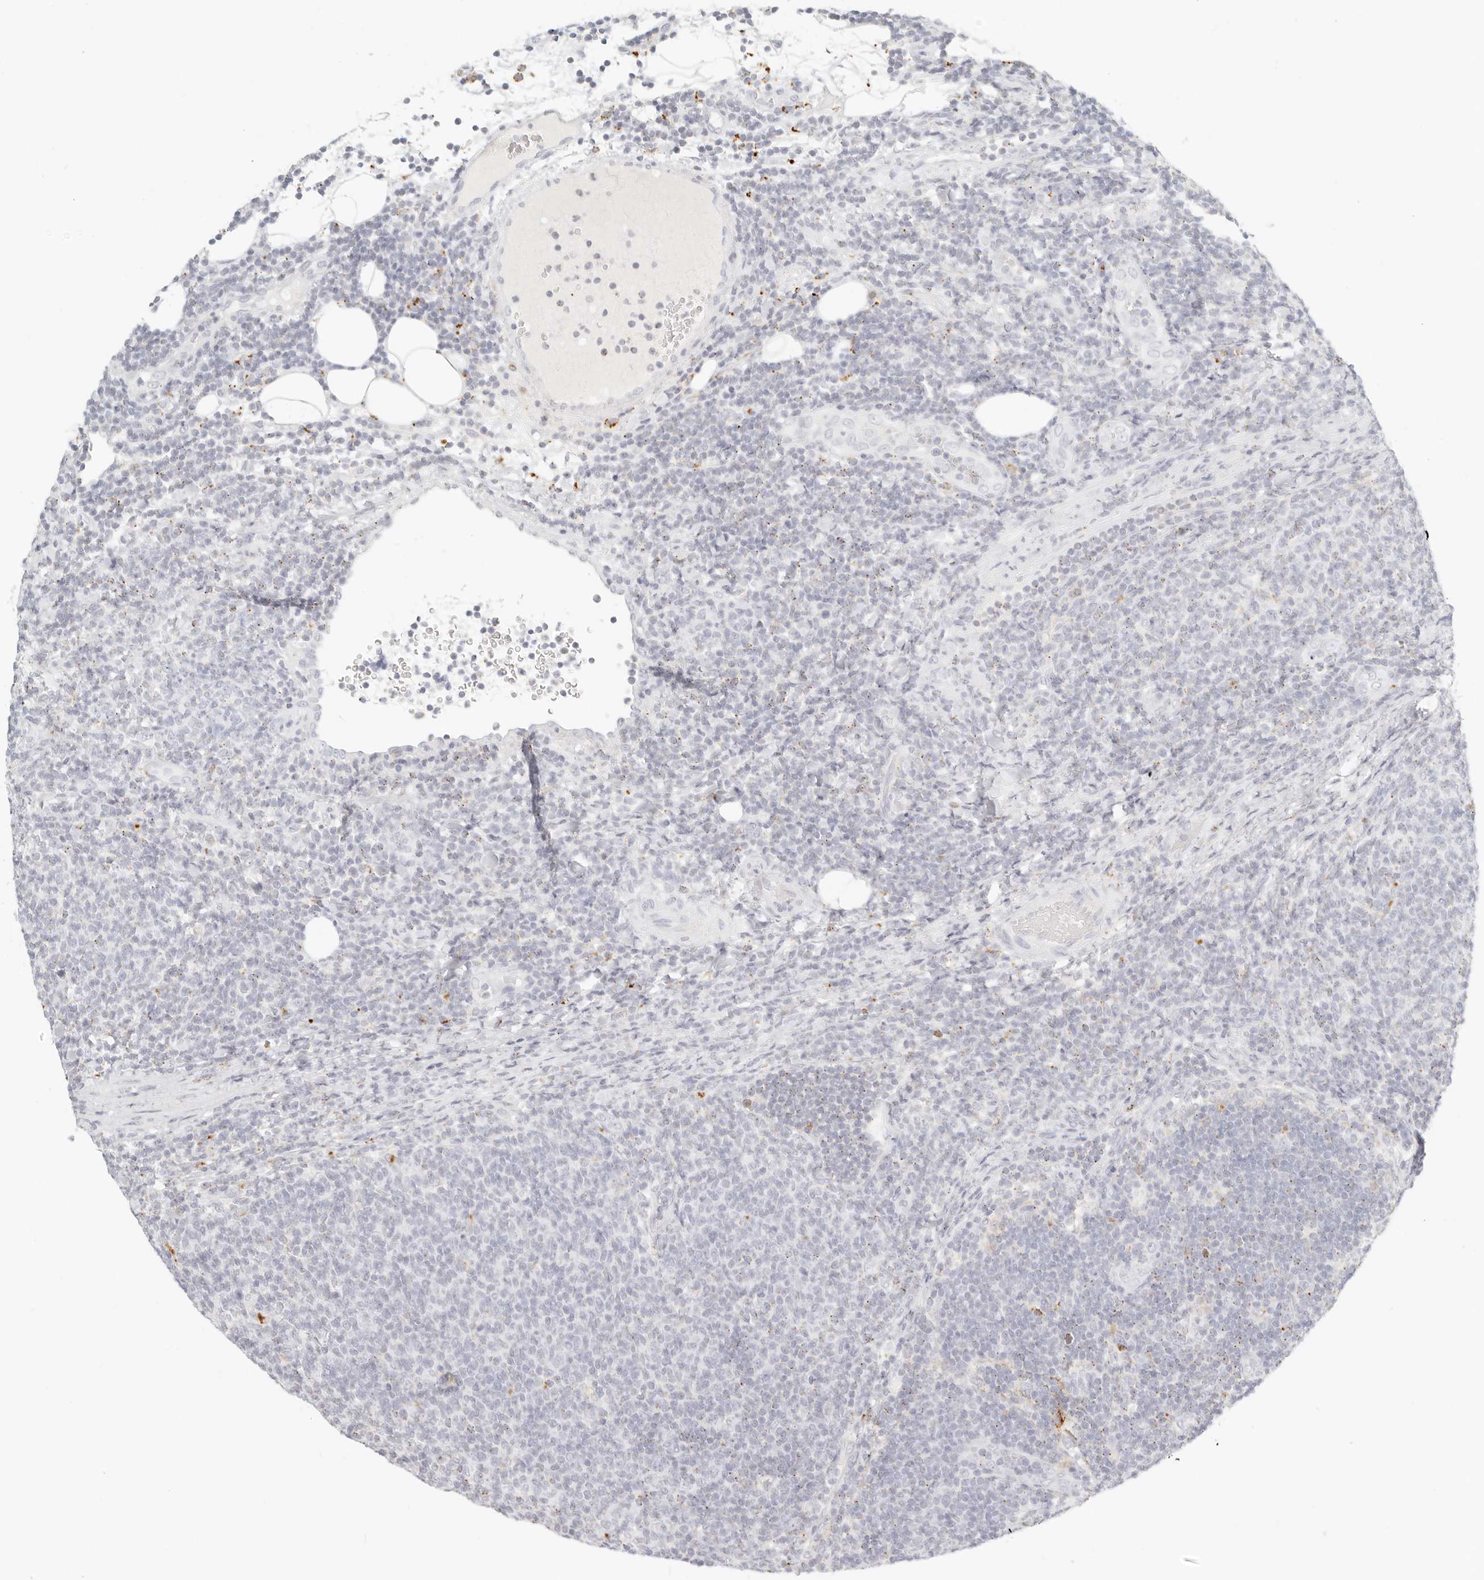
{"staining": {"intensity": "negative", "quantity": "none", "location": "none"}, "tissue": "lymphoma", "cell_type": "Tumor cells", "image_type": "cancer", "snomed": [{"axis": "morphology", "description": "Malignant lymphoma, non-Hodgkin's type, Low grade"}, {"axis": "topography", "description": "Lymph node"}], "caption": "The image demonstrates no staining of tumor cells in malignant lymphoma, non-Hodgkin's type (low-grade).", "gene": "RNASET2", "patient": {"sex": "male", "age": 66}}